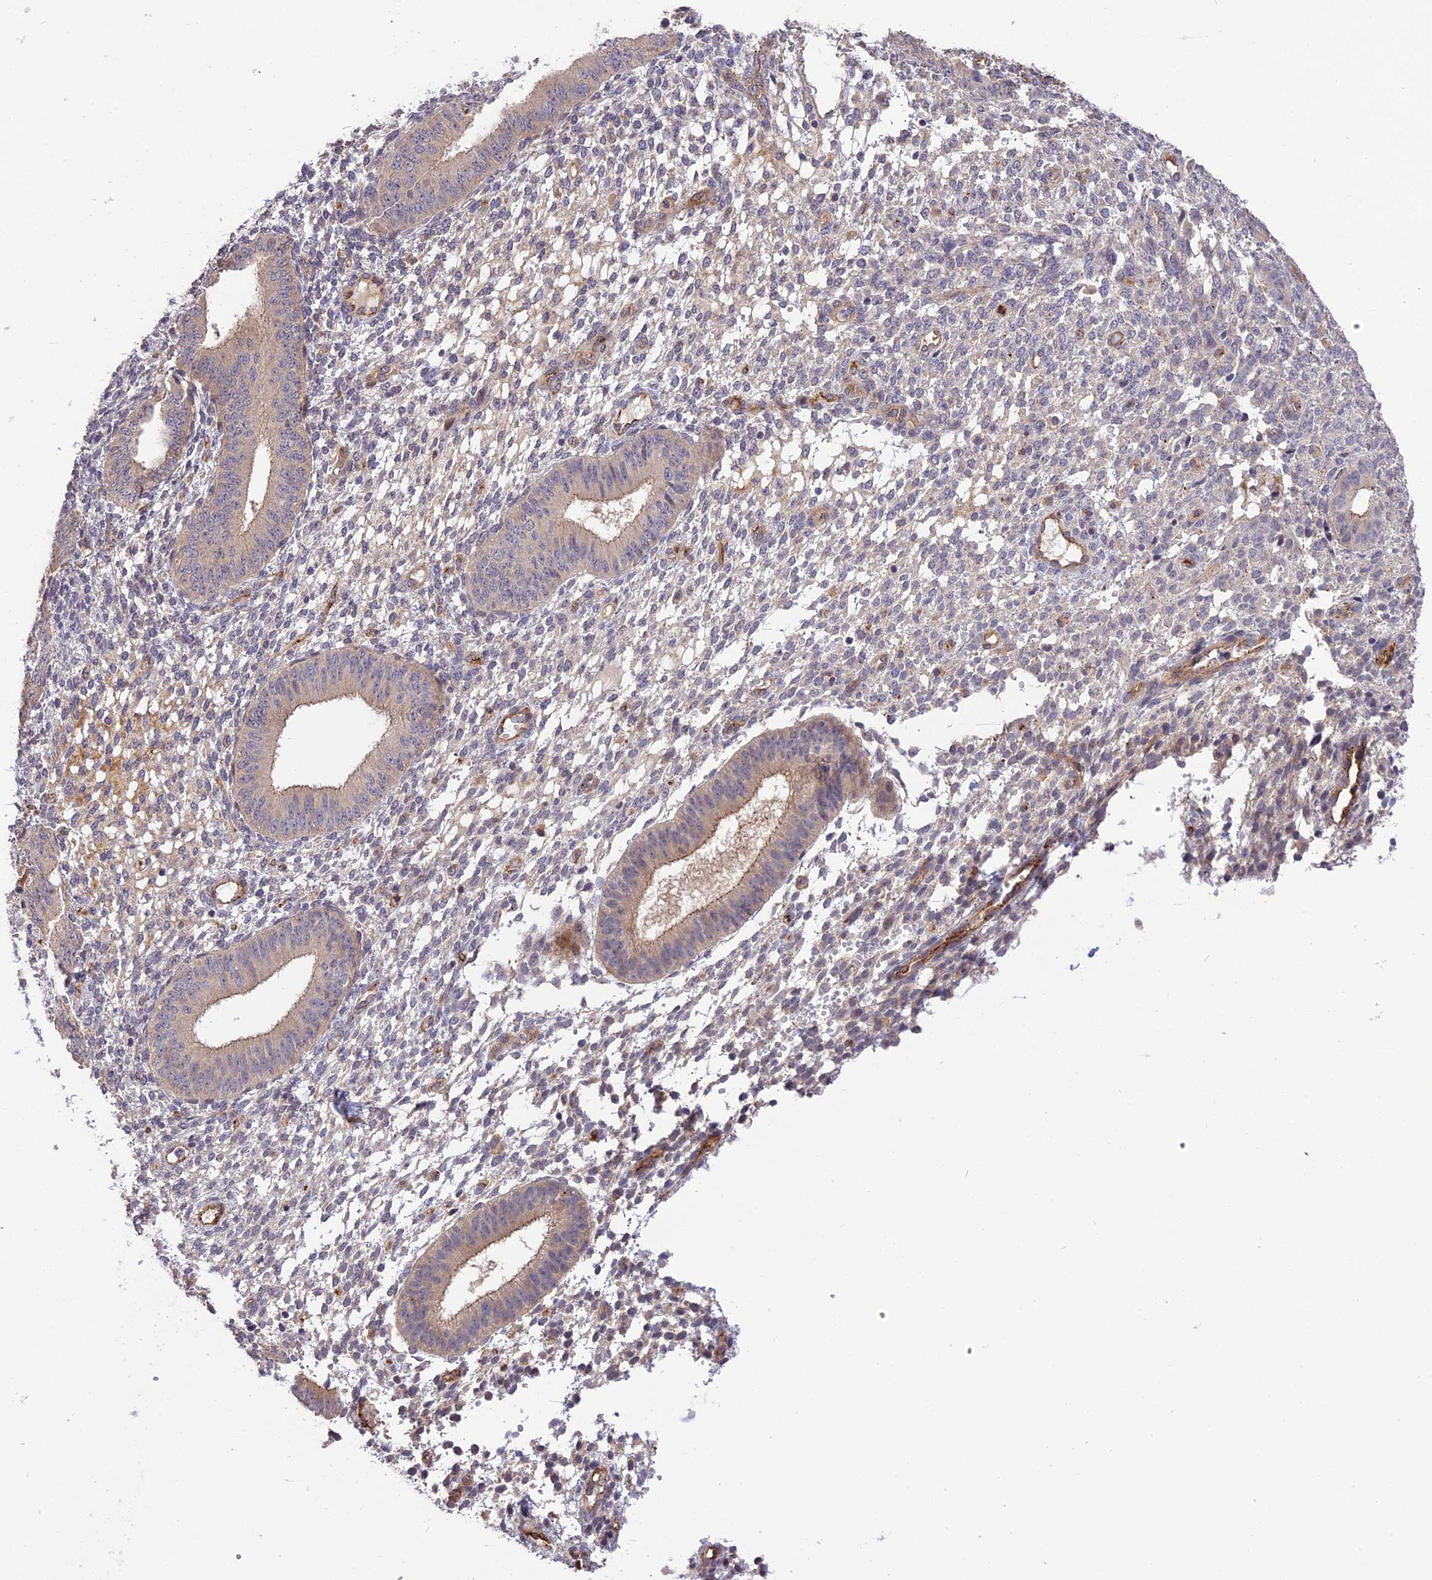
{"staining": {"intensity": "negative", "quantity": "none", "location": "none"}, "tissue": "endometrium", "cell_type": "Cells in endometrial stroma", "image_type": "normal", "snomed": [{"axis": "morphology", "description": "Normal tissue, NOS"}, {"axis": "topography", "description": "Endometrium"}], "caption": "Immunohistochemistry image of normal human endometrium stained for a protein (brown), which shows no expression in cells in endometrial stroma.", "gene": "MFSD2A", "patient": {"sex": "female", "age": 49}}